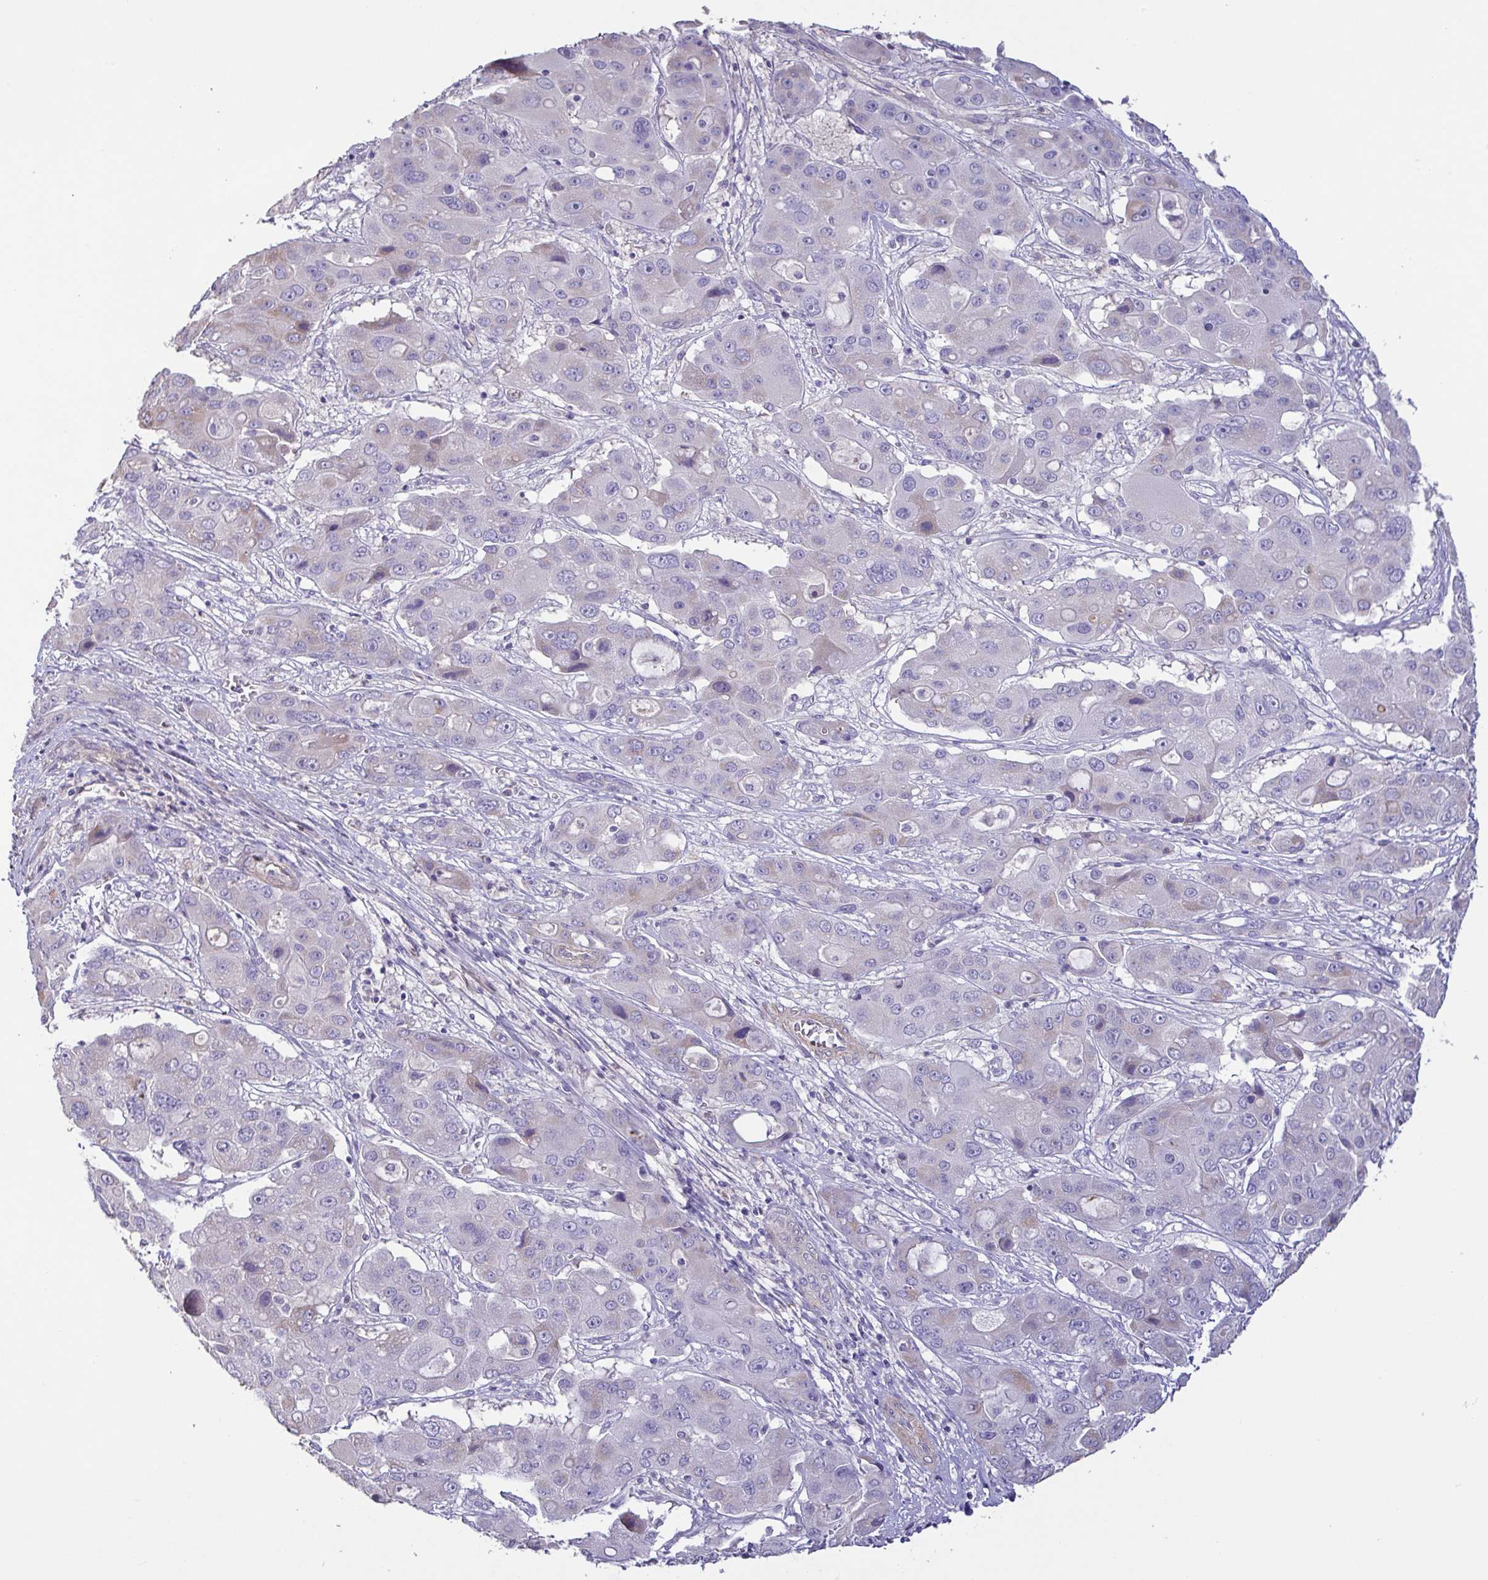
{"staining": {"intensity": "weak", "quantity": "<25%", "location": "cytoplasmic/membranous"}, "tissue": "liver cancer", "cell_type": "Tumor cells", "image_type": "cancer", "snomed": [{"axis": "morphology", "description": "Cholangiocarcinoma"}, {"axis": "topography", "description": "Liver"}], "caption": "Immunohistochemistry of human cholangiocarcinoma (liver) displays no positivity in tumor cells. Brightfield microscopy of immunohistochemistry (IHC) stained with DAB (3,3'-diaminobenzidine) (brown) and hematoxylin (blue), captured at high magnification.", "gene": "PYGM", "patient": {"sex": "male", "age": 67}}